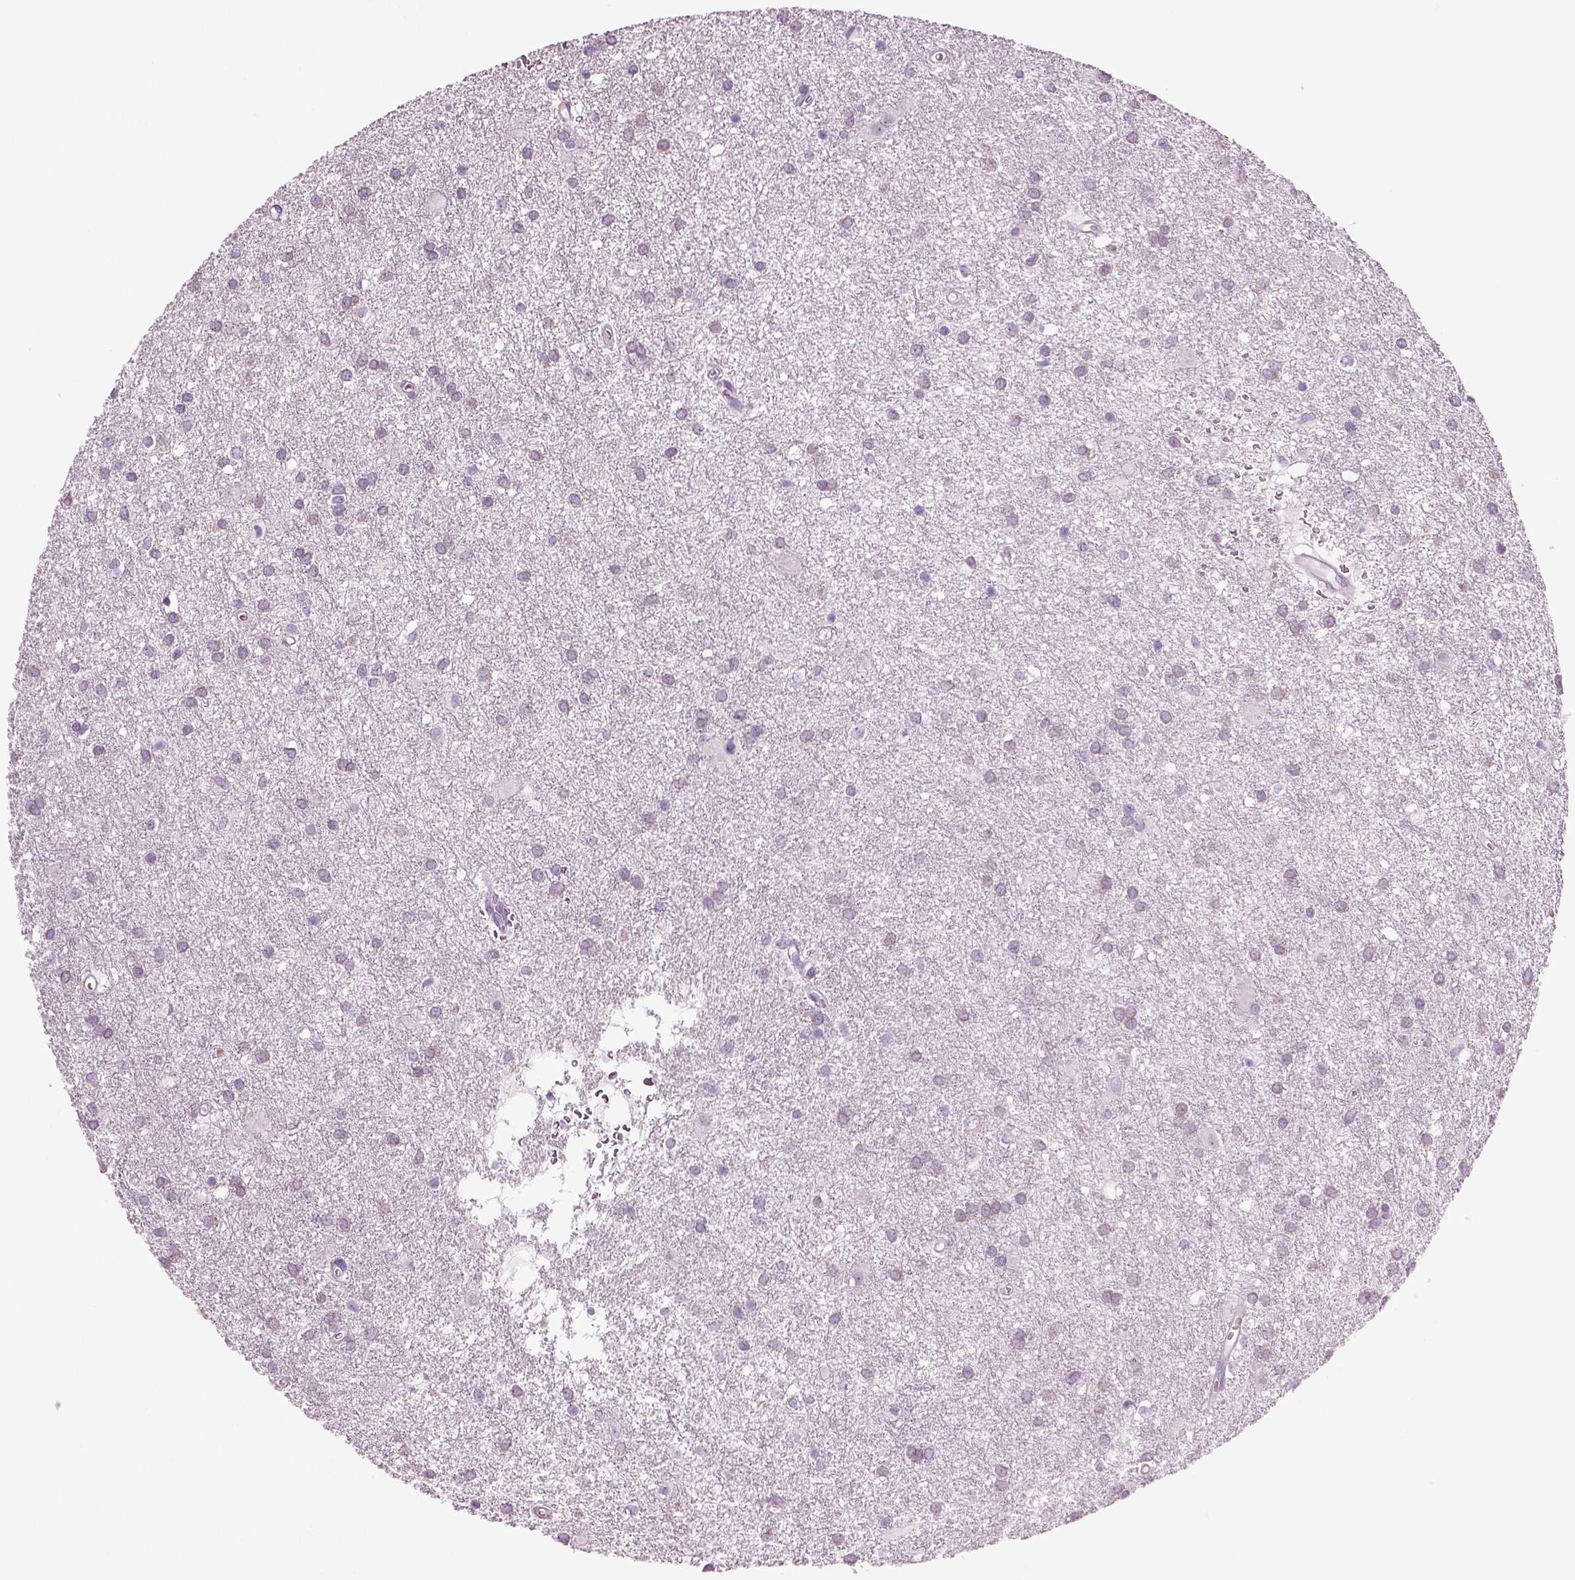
{"staining": {"intensity": "negative", "quantity": "none", "location": "none"}, "tissue": "glioma", "cell_type": "Tumor cells", "image_type": "cancer", "snomed": [{"axis": "morphology", "description": "Glioma, malignant, Low grade"}, {"axis": "topography", "description": "Brain"}], "caption": "Protein analysis of glioma demonstrates no significant staining in tumor cells.", "gene": "CRABP1", "patient": {"sex": "male", "age": 58}}